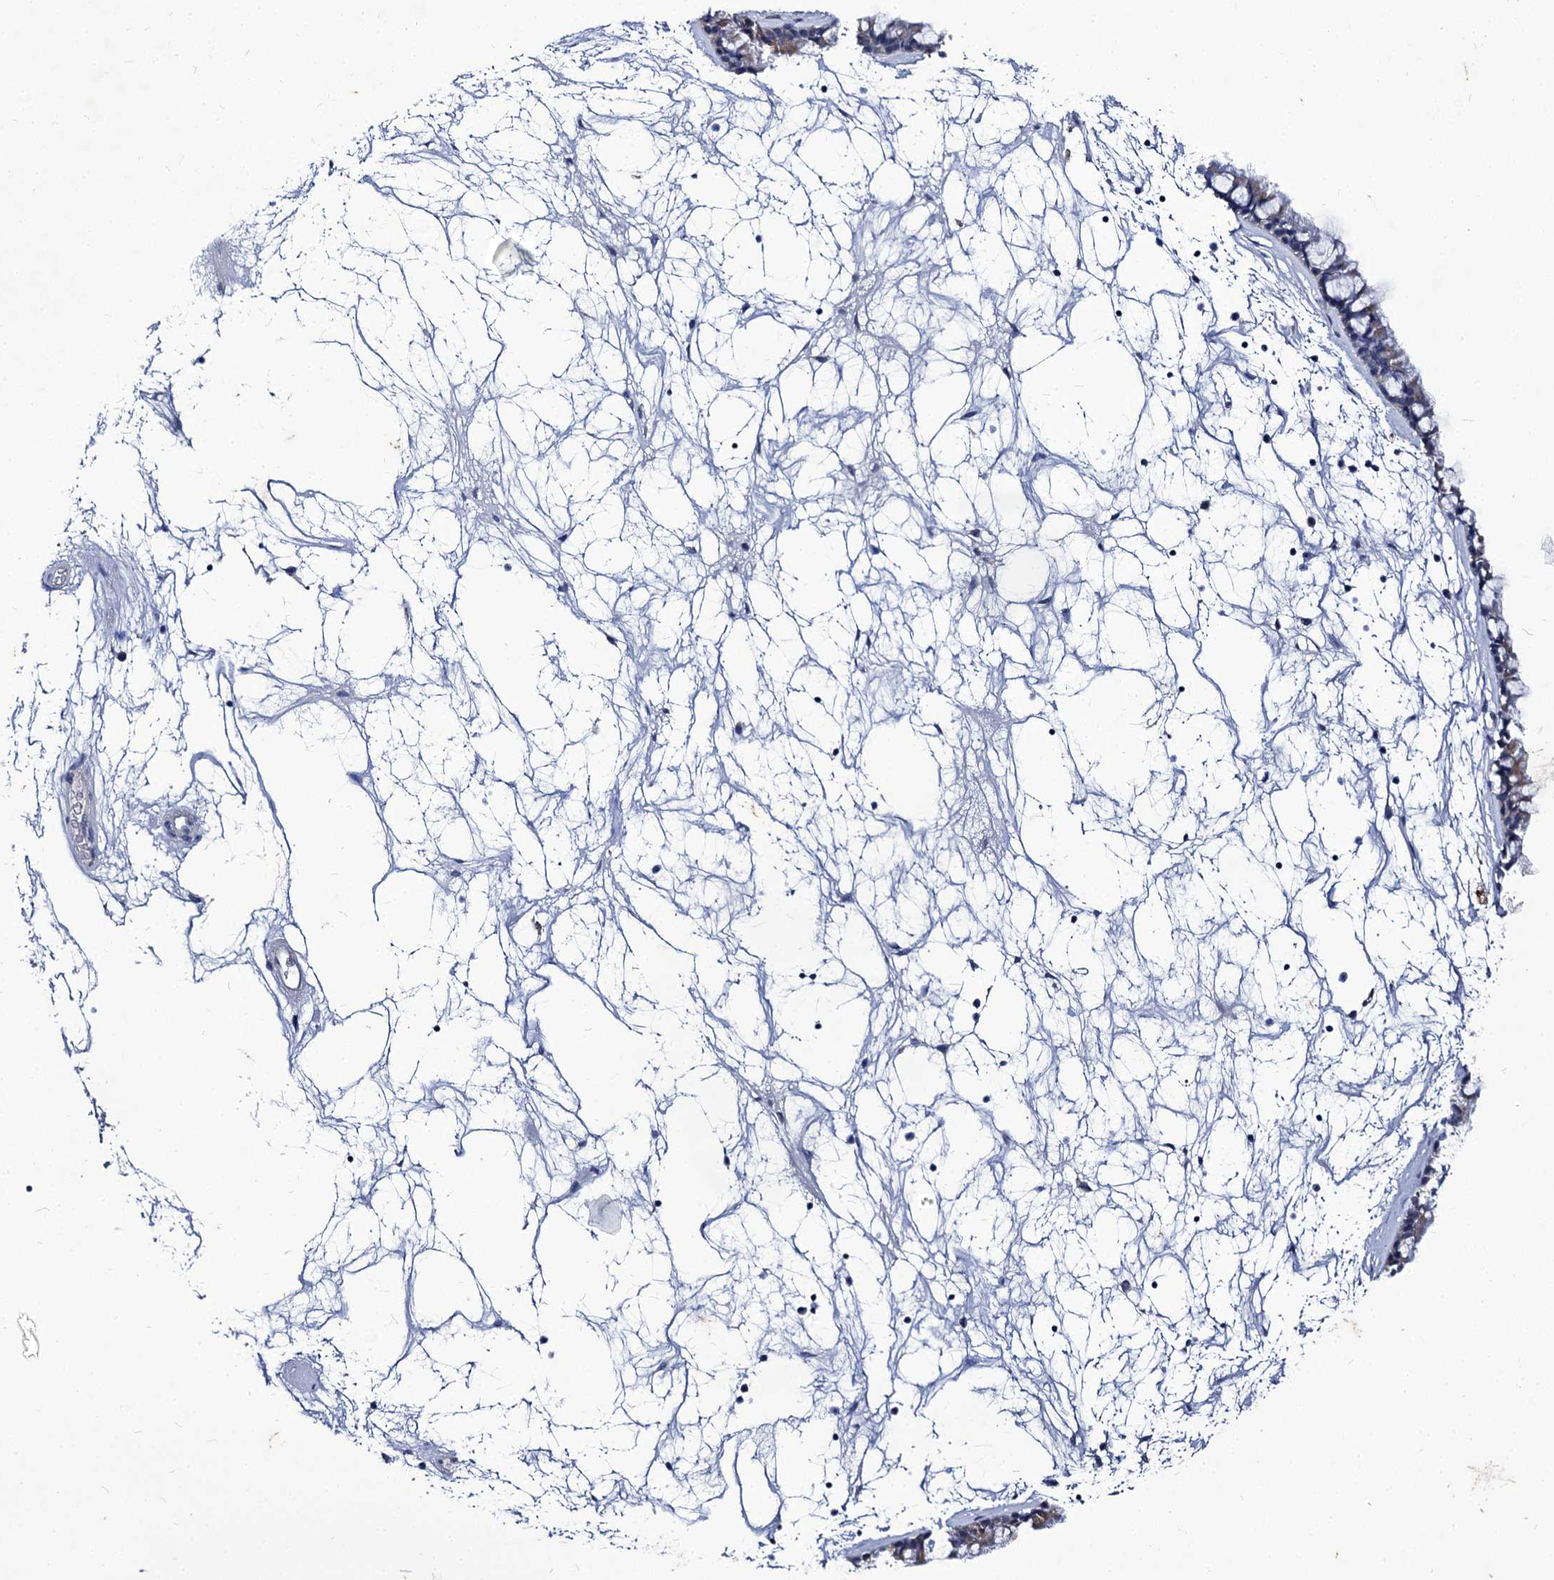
{"staining": {"intensity": "weak", "quantity": "25%-75%", "location": "cytoplasmic/membranous"}, "tissue": "nasopharynx", "cell_type": "Respiratory epithelial cells", "image_type": "normal", "snomed": [{"axis": "morphology", "description": "Normal tissue, NOS"}, {"axis": "topography", "description": "Nasopharynx"}], "caption": "This is a photomicrograph of IHC staining of unremarkable nasopharynx, which shows weak staining in the cytoplasmic/membranous of respiratory epithelial cells.", "gene": "PANX2", "patient": {"sex": "male", "age": 64}}